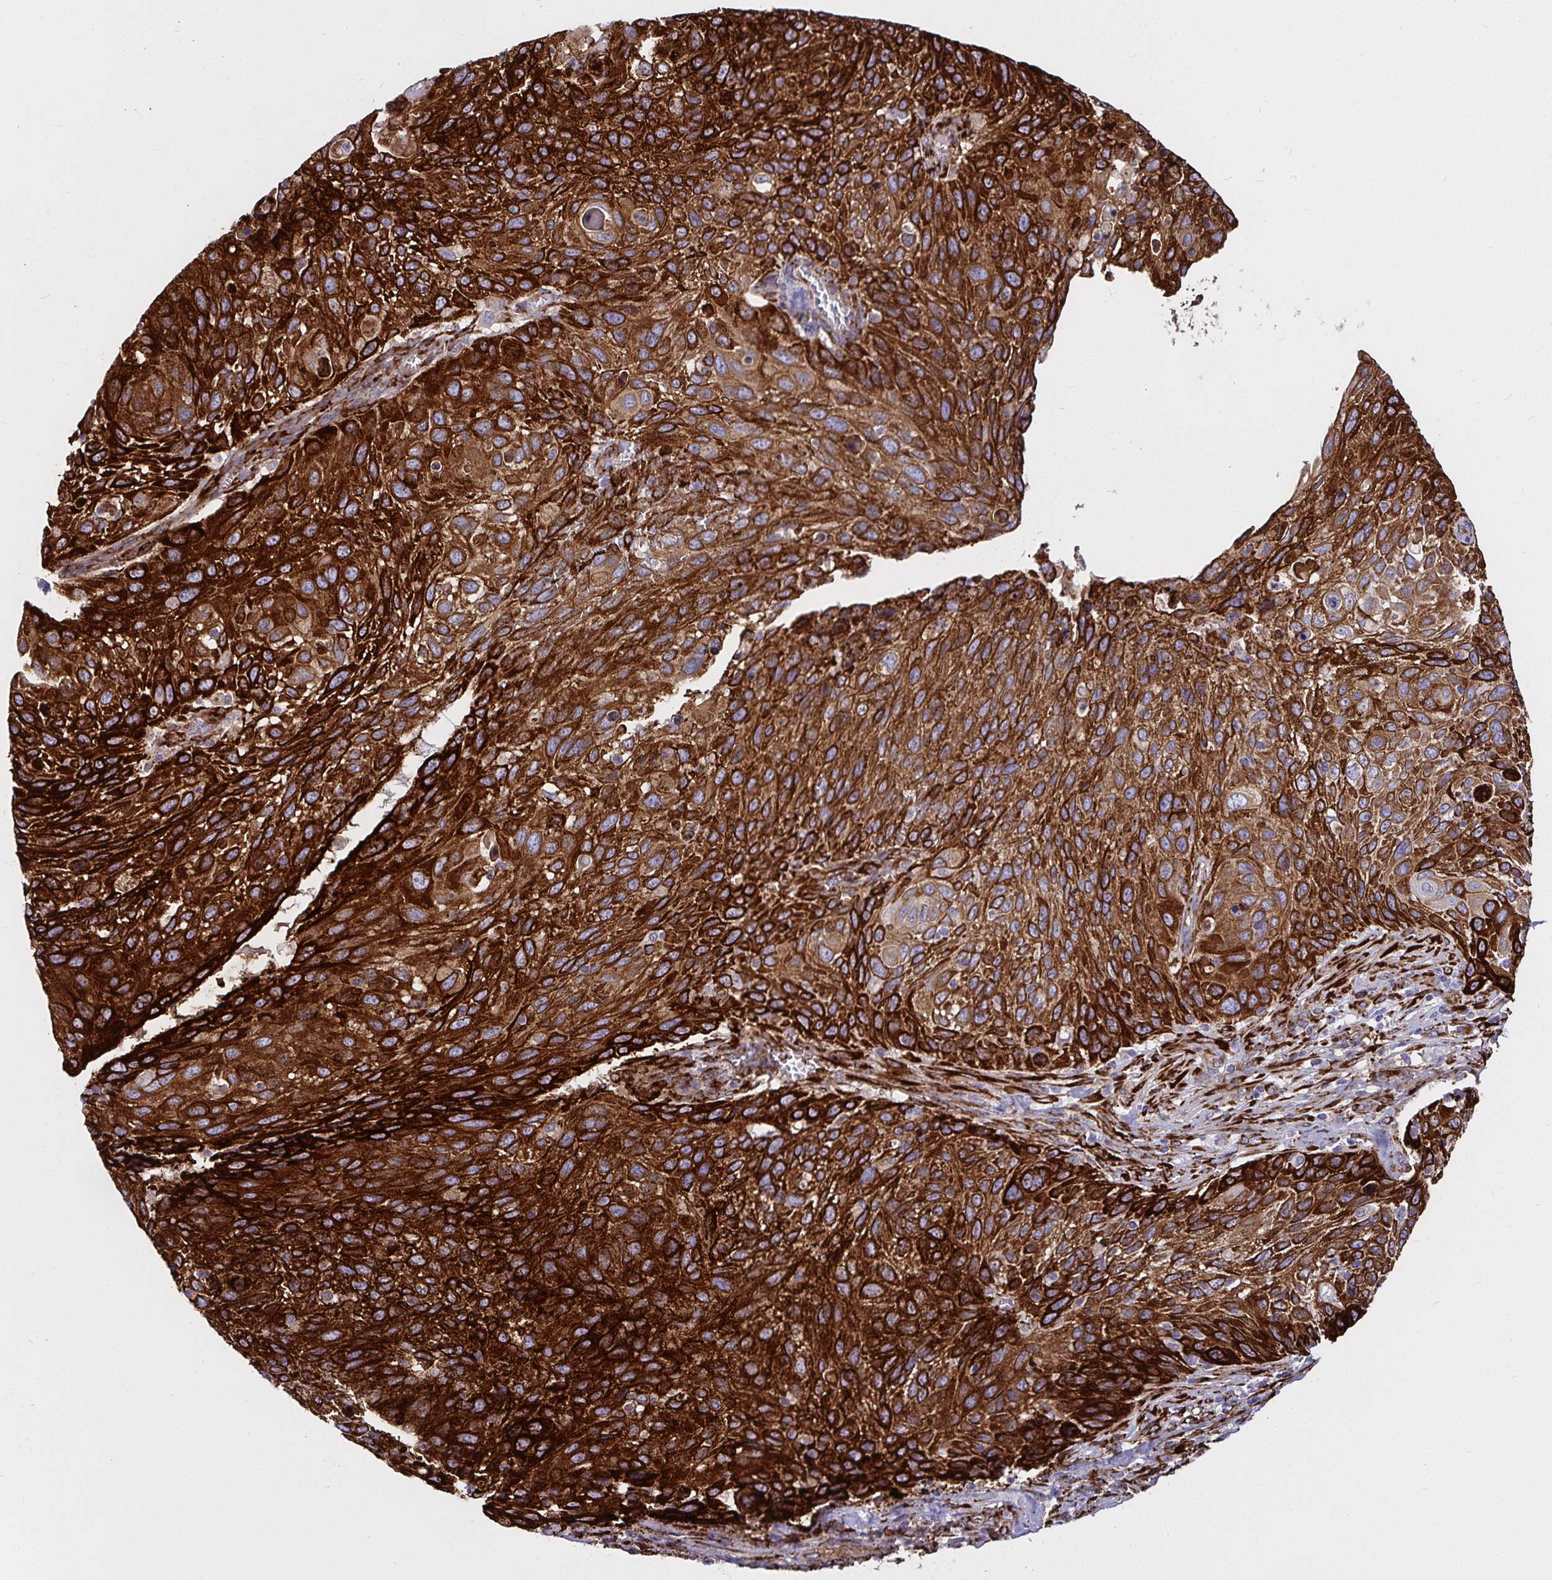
{"staining": {"intensity": "strong", "quantity": ">75%", "location": "cytoplasmic/membranous"}, "tissue": "cervical cancer", "cell_type": "Tumor cells", "image_type": "cancer", "snomed": [{"axis": "morphology", "description": "Squamous cell carcinoma, NOS"}, {"axis": "topography", "description": "Cervix"}], "caption": "Squamous cell carcinoma (cervical) stained for a protein shows strong cytoplasmic/membranous positivity in tumor cells.", "gene": "P4HA2", "patient": {"sex": "female", "age": 70}}